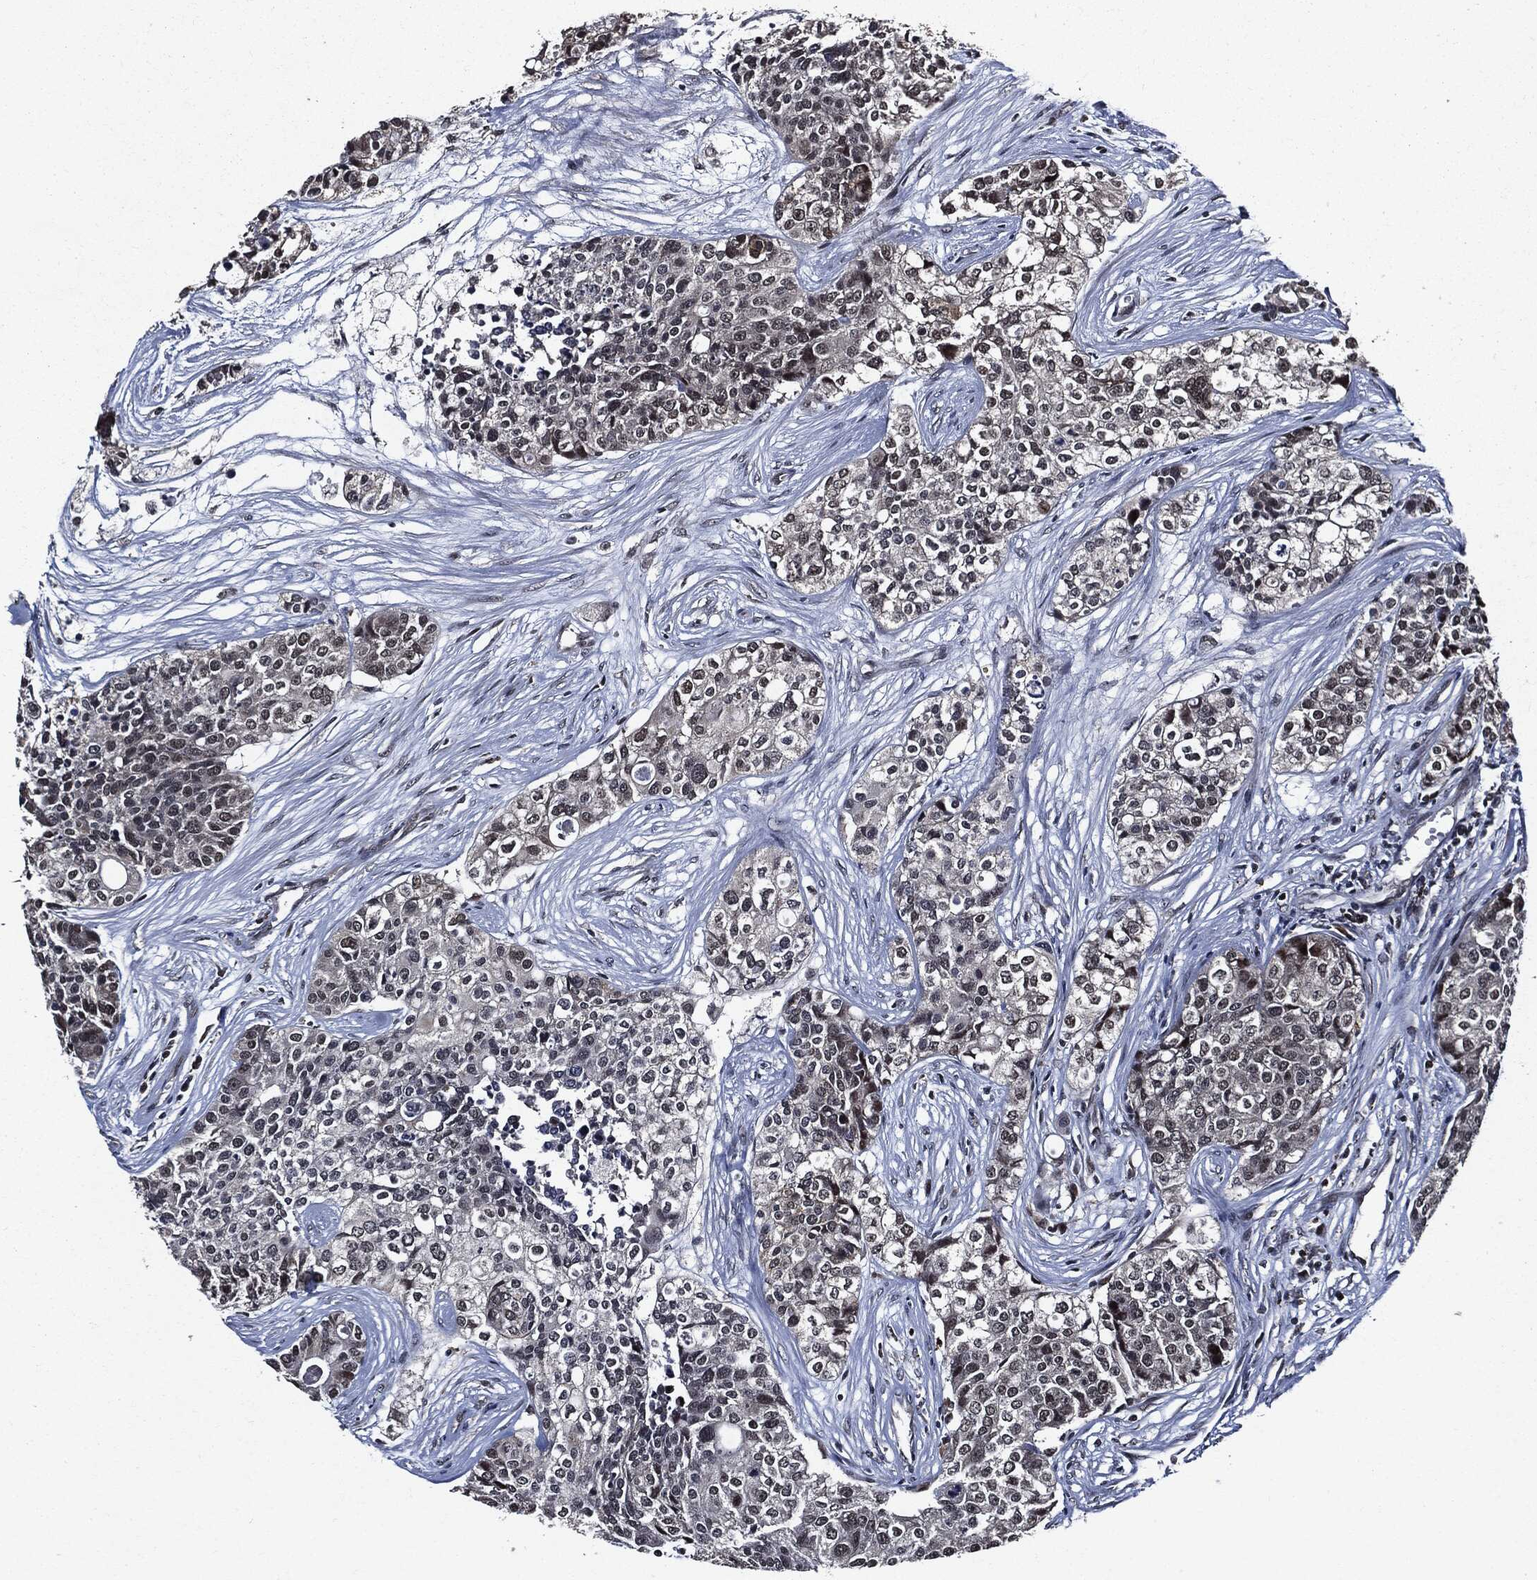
{"staining": {"intensity": "weak", "quantity": "<25%", "location": "nuclear"}, "tissue": "carcinoid", "cell_type": "Tumor cells", "image_type": "cancer", "snomed": [{"axis": "morphology", "description": "Carcinoid, malignant, NOS"}, {"axis": "topography", "description": "Colon"}], "caption": "Immunohistochemical staining of human carcinoid (malignant) demonstrates no significant staining in tumor cells.", "gene": "SUGT1", "patient": {"sex": "male", "age": 81}}